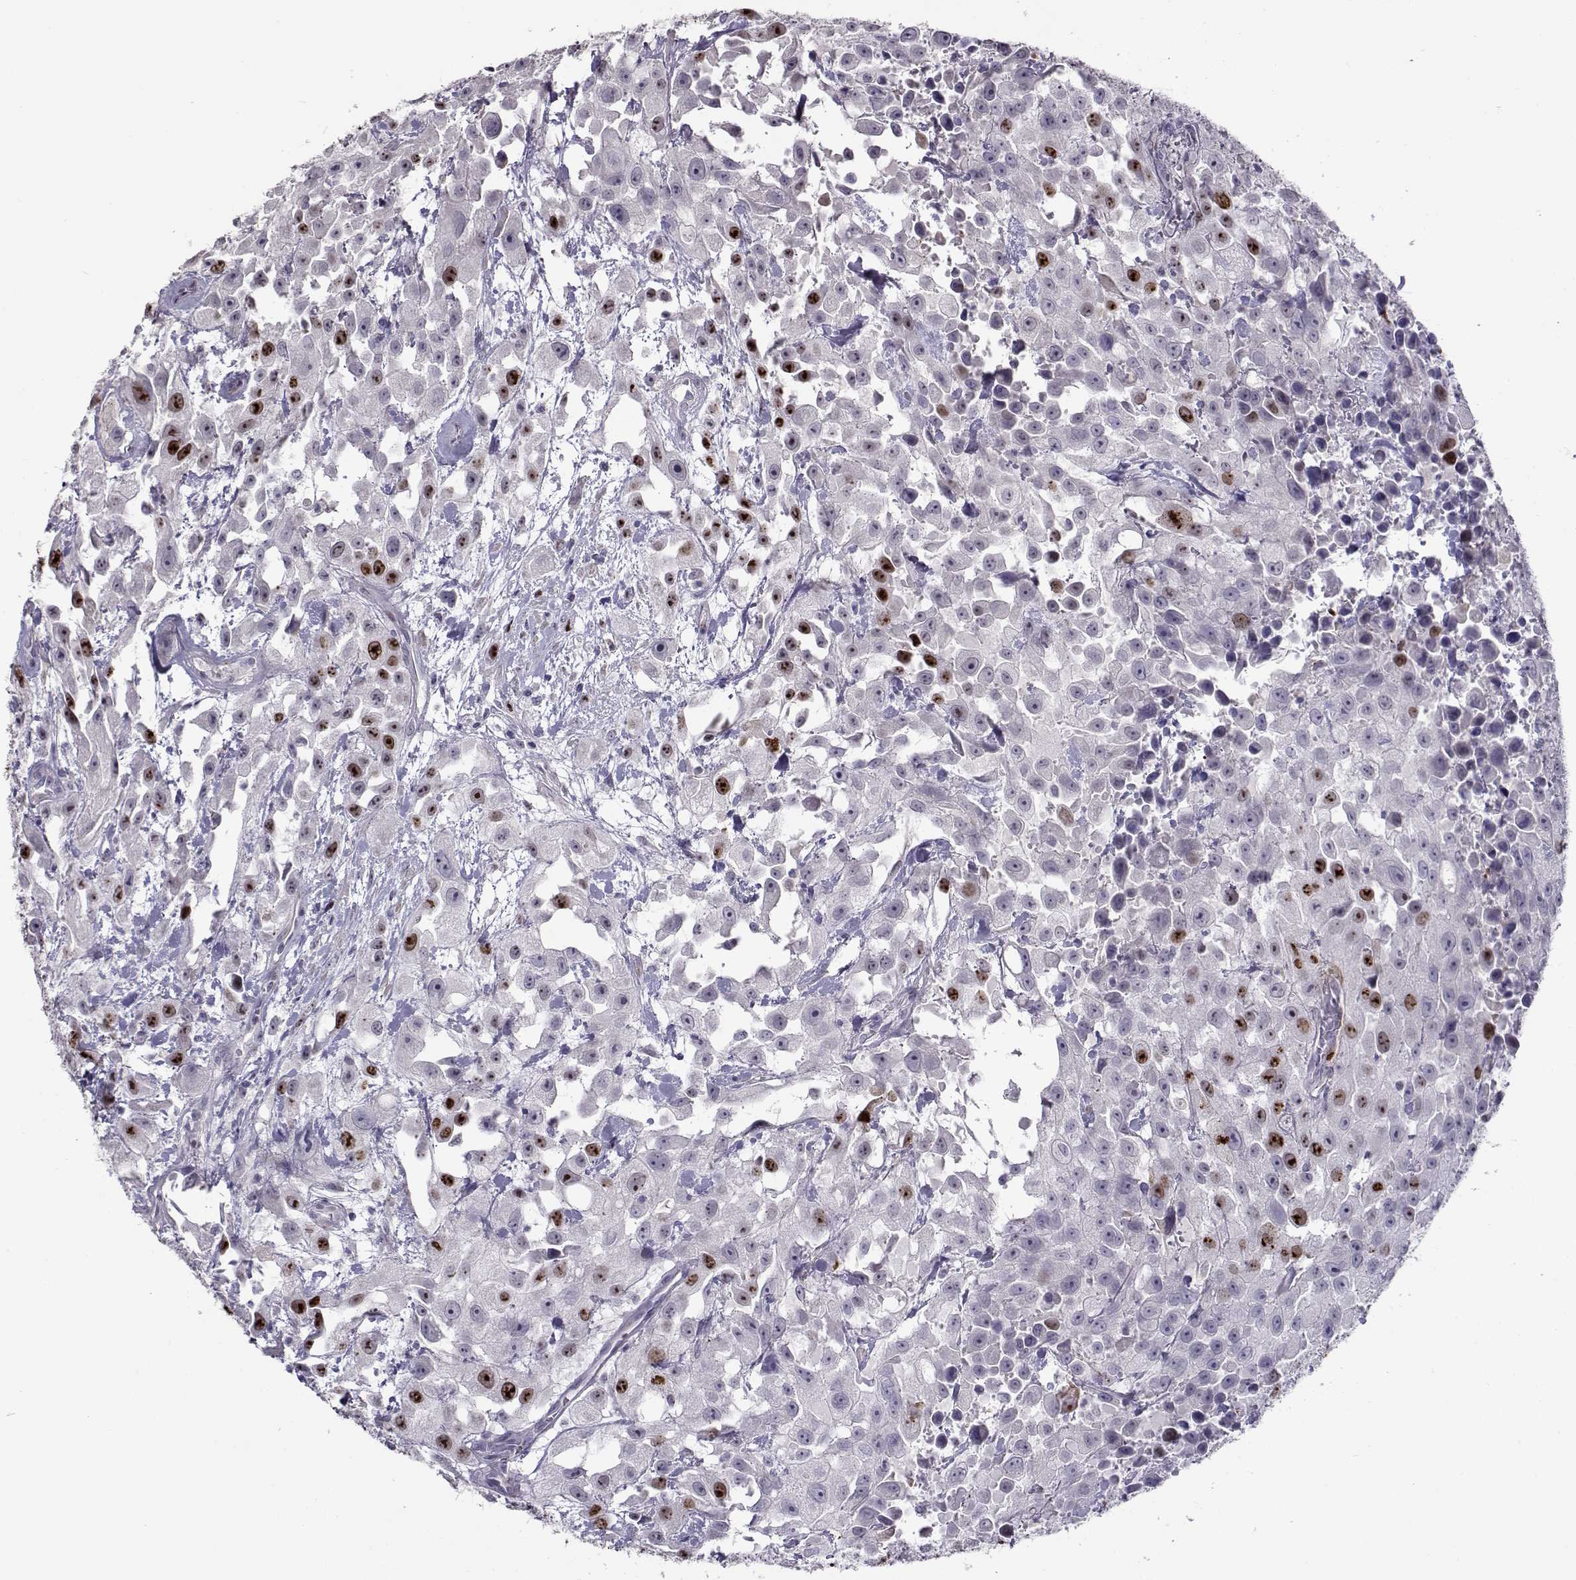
{"staining": {"intensity": "strong", "quantity": "<25%", "location": "nuclear"}, "tissue": "urothelial cancer", "cell_type": "Tumor cells", "image_type": "cancer", "snomed": [{"axis": "morphology", "description": "Urothelial carcinoma, High grade"}, {"axis": "topography", "description": "Urinary bladder"}], "caption": "Human urothelial cancer stained with a brown dye displays strong nuclear positive staining in about <25% of tumor cells.", "gene": "NPW", "patient": {"sex": "male", "age": 79}}